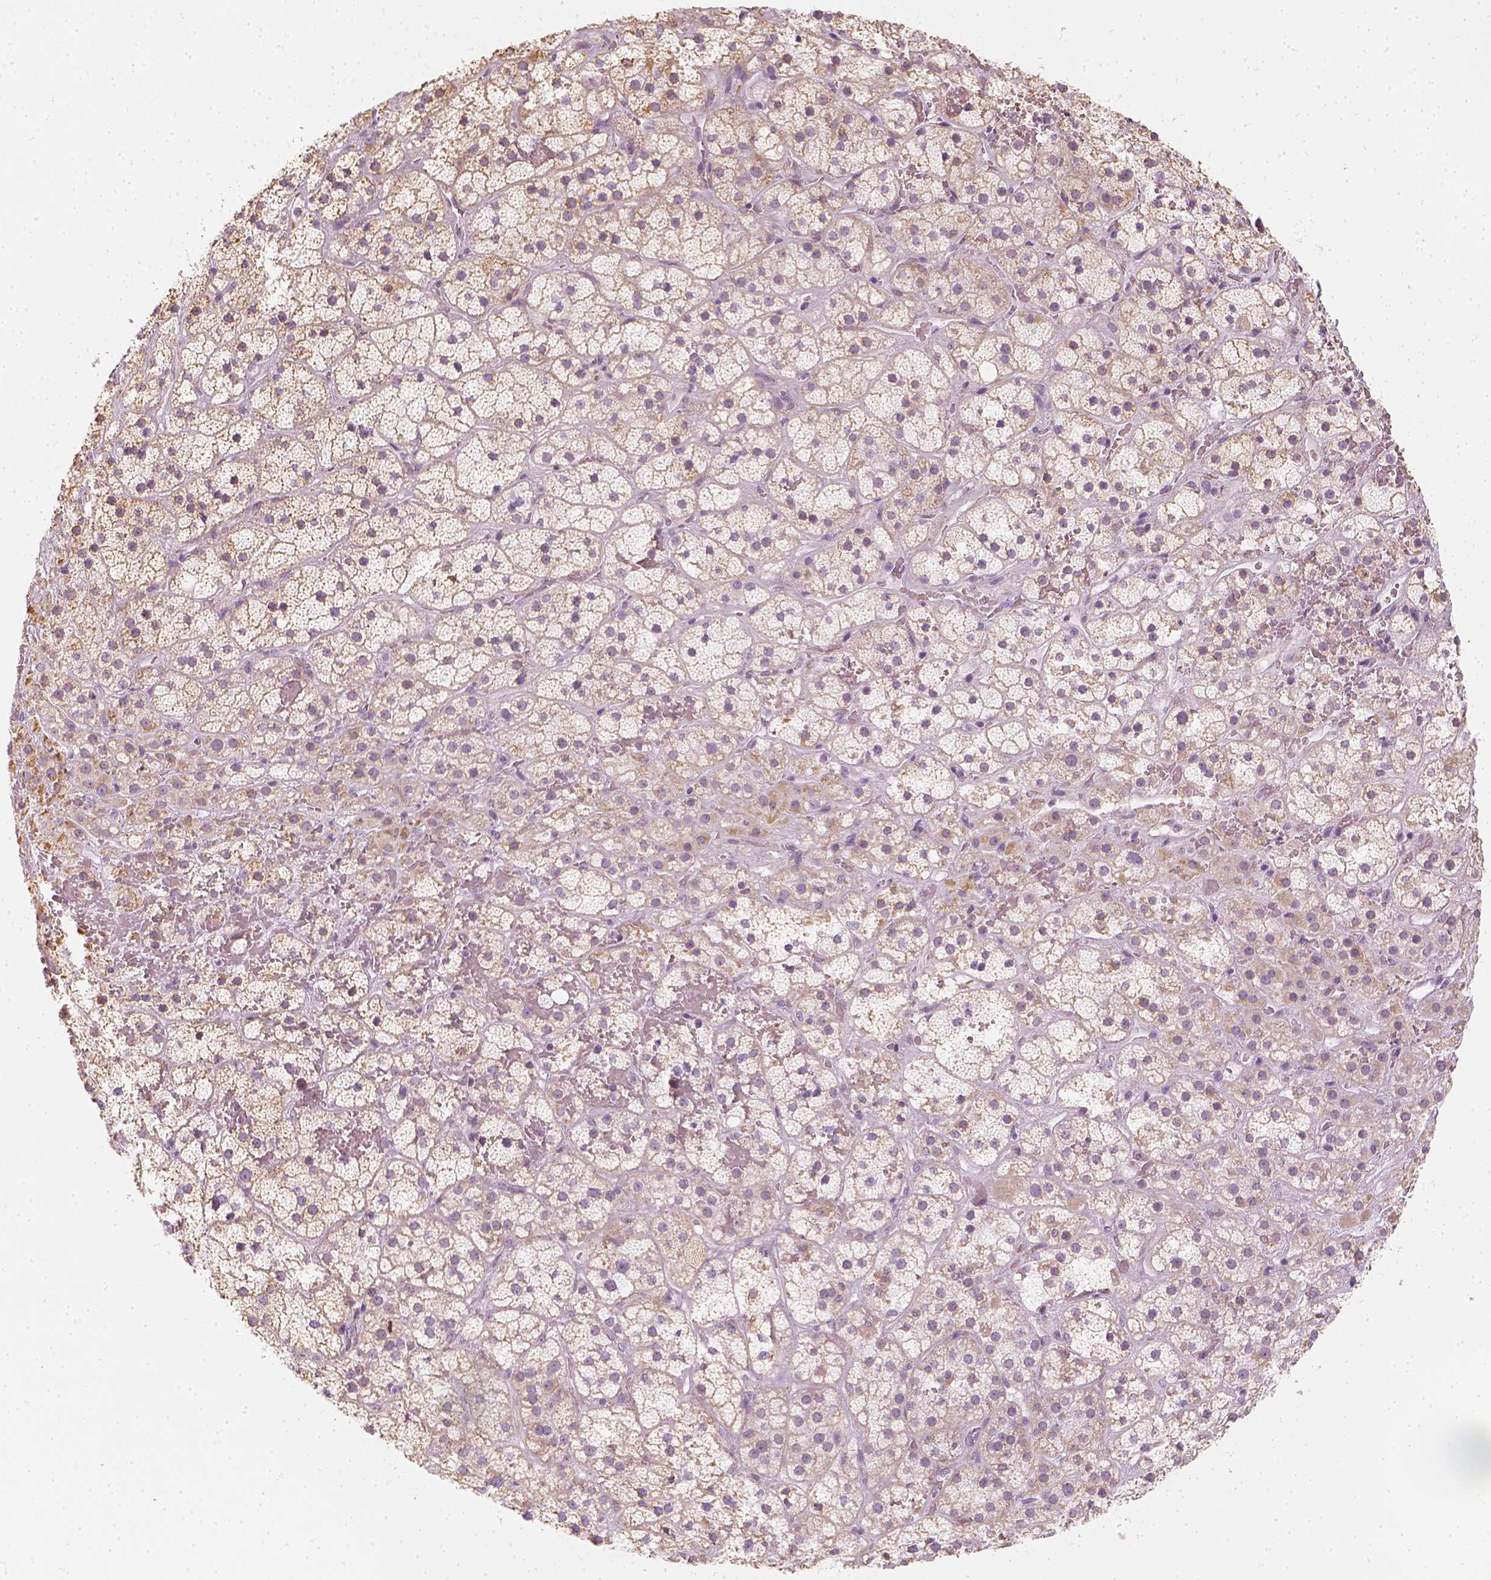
{"staining": {"intensity": "moderate", "quantity": "<25%", "location": "cytoplasmic/membranous"}, "tissue": "adrenal gland", "cell_type": "Glandular cells", "image_type": "normal", "snomed": [{"axis": "morphology", "description": "Normal tissue, NOS"}, {"axis": "topography", "description": "Adrenal gland"}], "caption": "A brown stain labels moderate cytoplasmic/membranous positivity of a protein in glandular cells of unremarkable adrenal gland. Immunohistochemistry (ihc) stains the protein in brown and the nuclei are stained blue.", "gene": "LCA5", "patient": {"sex": "male", "age": 57}}